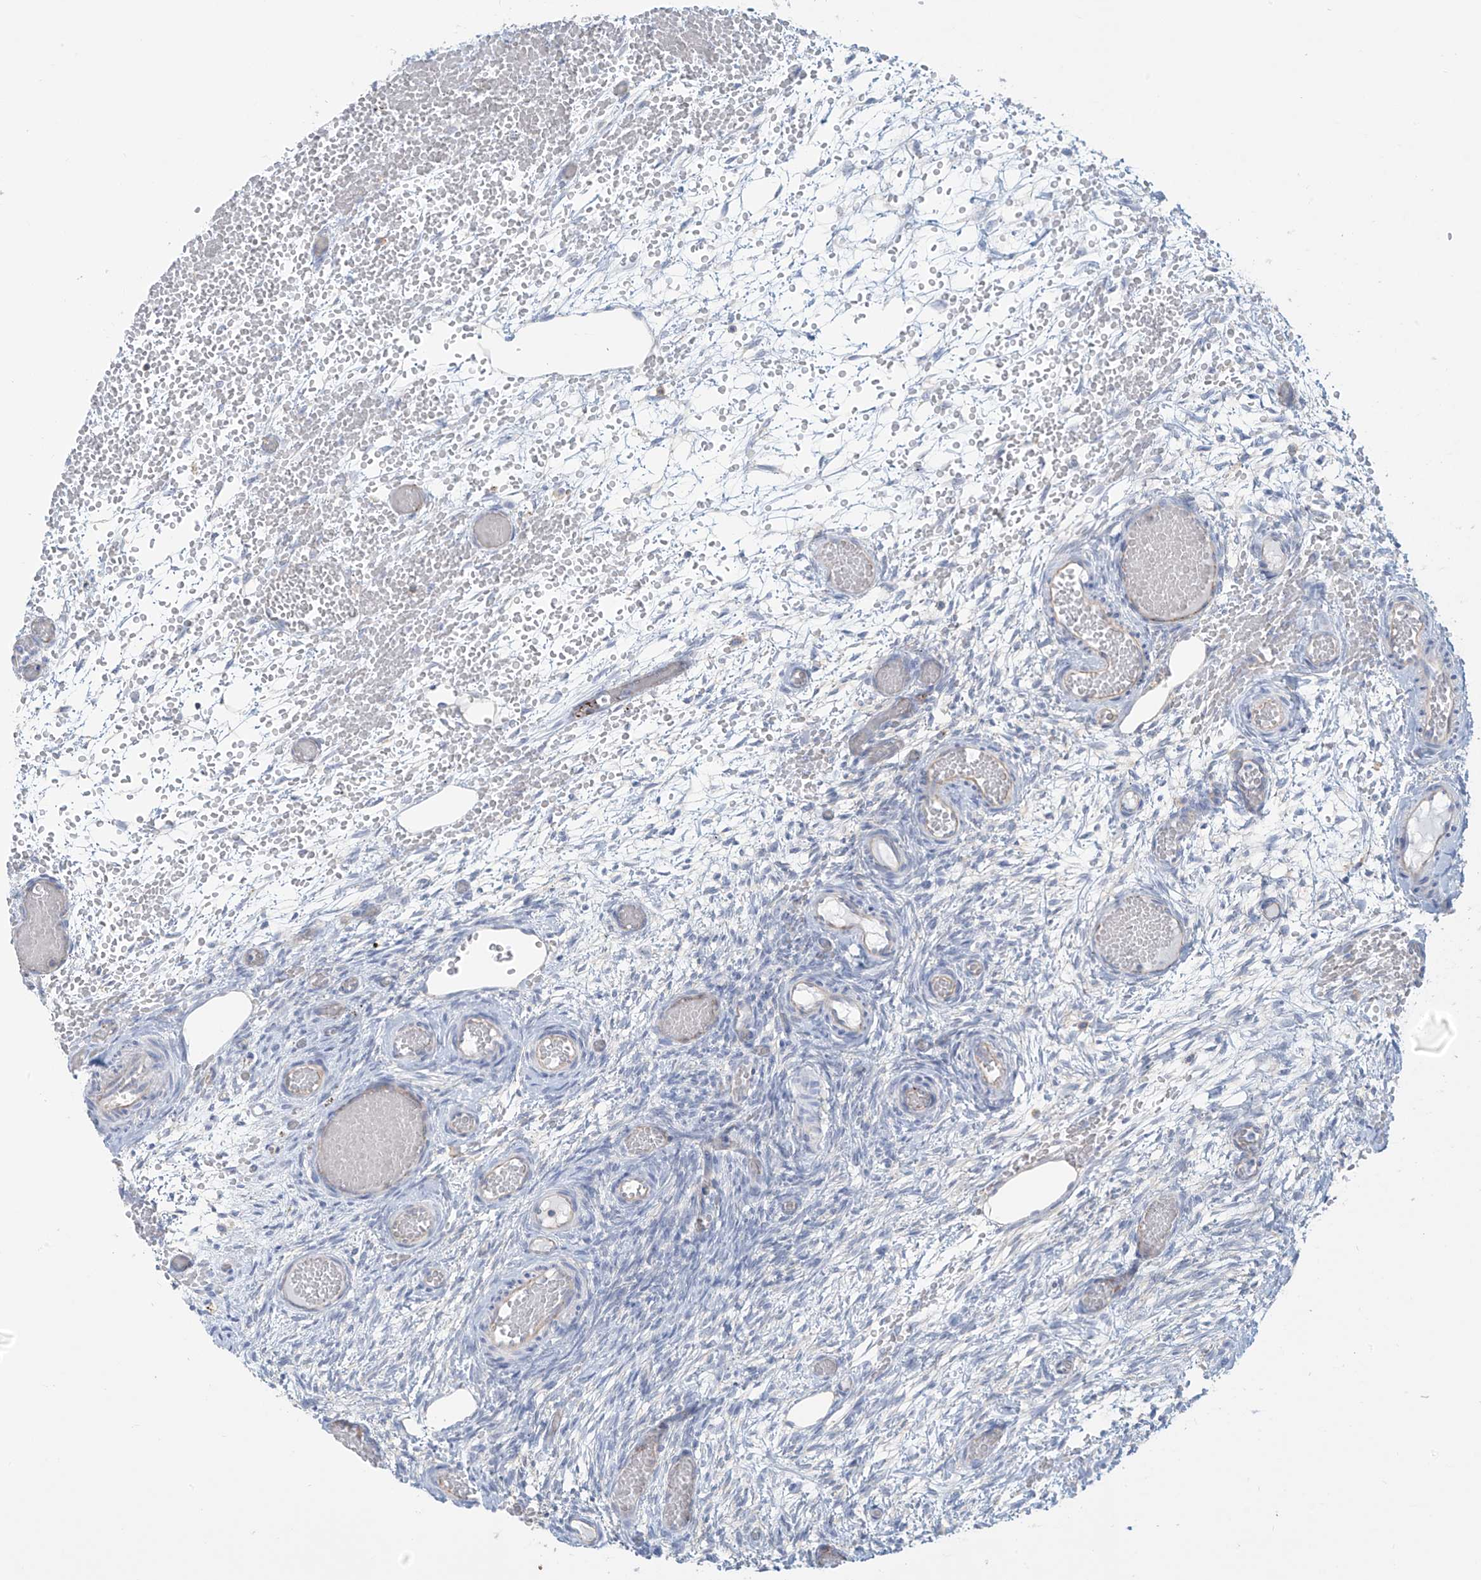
{"staining": {"intensity": "negative", "quantity": "none", "location": "none"}, "tissue": "ovary", "cell_type": "Follicle cells", "image_type": "normal", "snomed": [{"axis": "morphology", "description": "Adenocarcinoma, NOS"}, {"axis": "topography", "description": "Endometrium"}], "caption": "Ovary stained for a protein using immunohistochemistry (IHC) exhibits no staining follicle cells.", "gene": "ZNF846", "patient": {"sex": "female", "age": 32}}